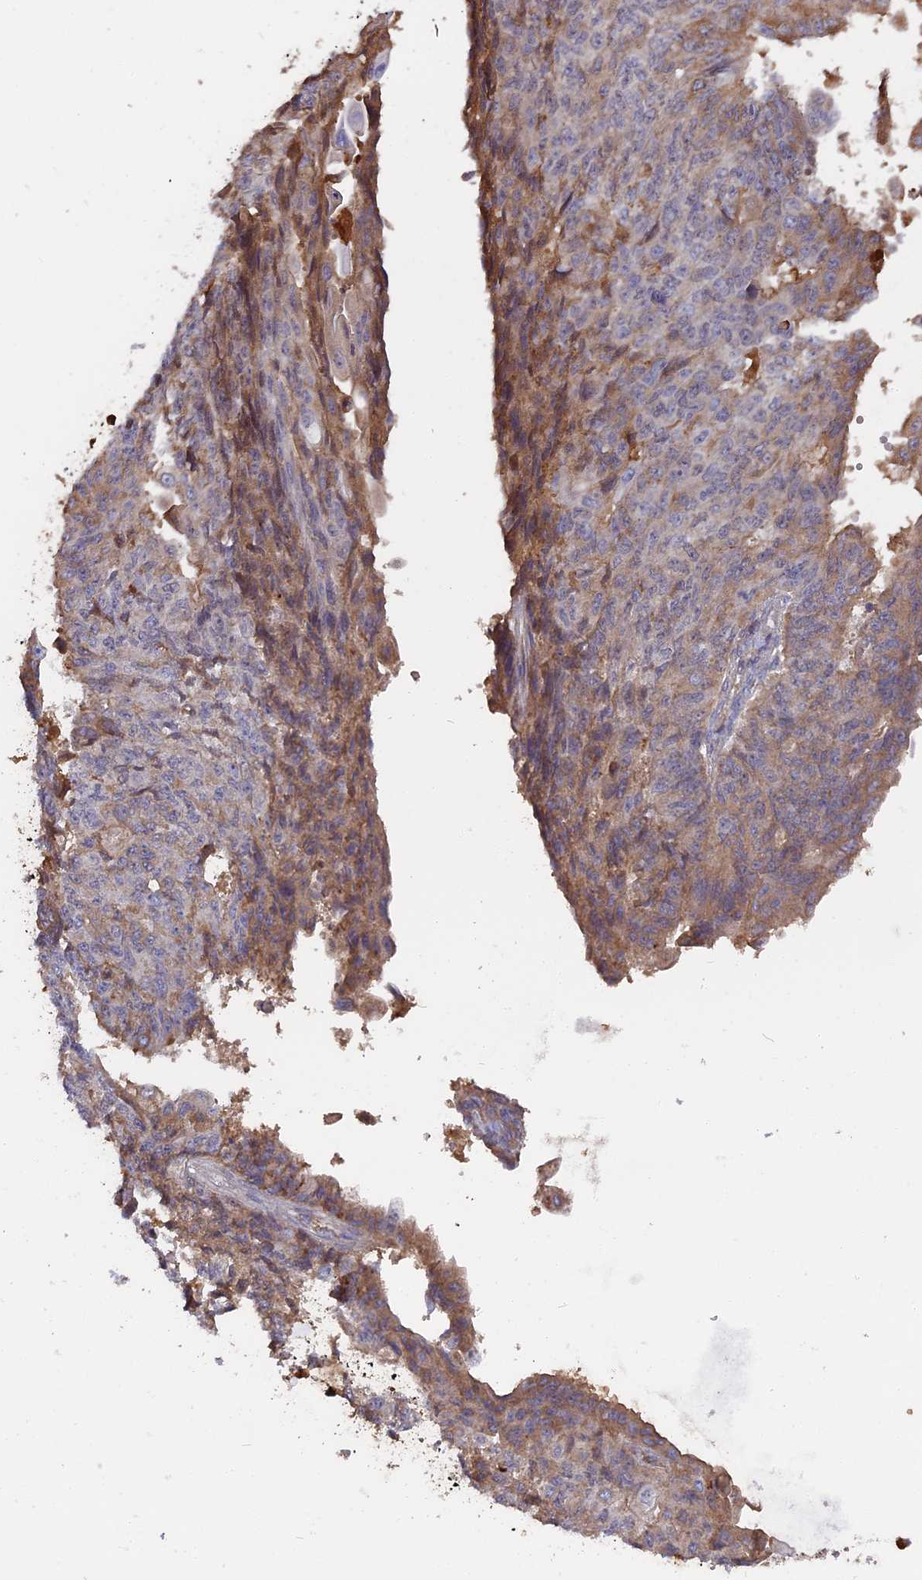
{"staining": {"intensity": "weak", "quantity": "25%-75%", "location": "cytoplasmic/membranous"}, "tissue": "endometrial cancer", "cell_type": "Tumor cells", "image_type": "cancer", "snomed": [{"axis": "morphology", "description": "Adenocarcinoma, NOS"}, {"axis": "topography", "description": "Endometrium"}], "caption": "Weak cytoplasmic/membranous staining for a protein is appreciated in approximately 25%-75% of tumor cells of endometrial adenocarcinoma using immunohistochemistry.", "gene": "ERMAP", "patient": {"sex": "female", "age": 32}}